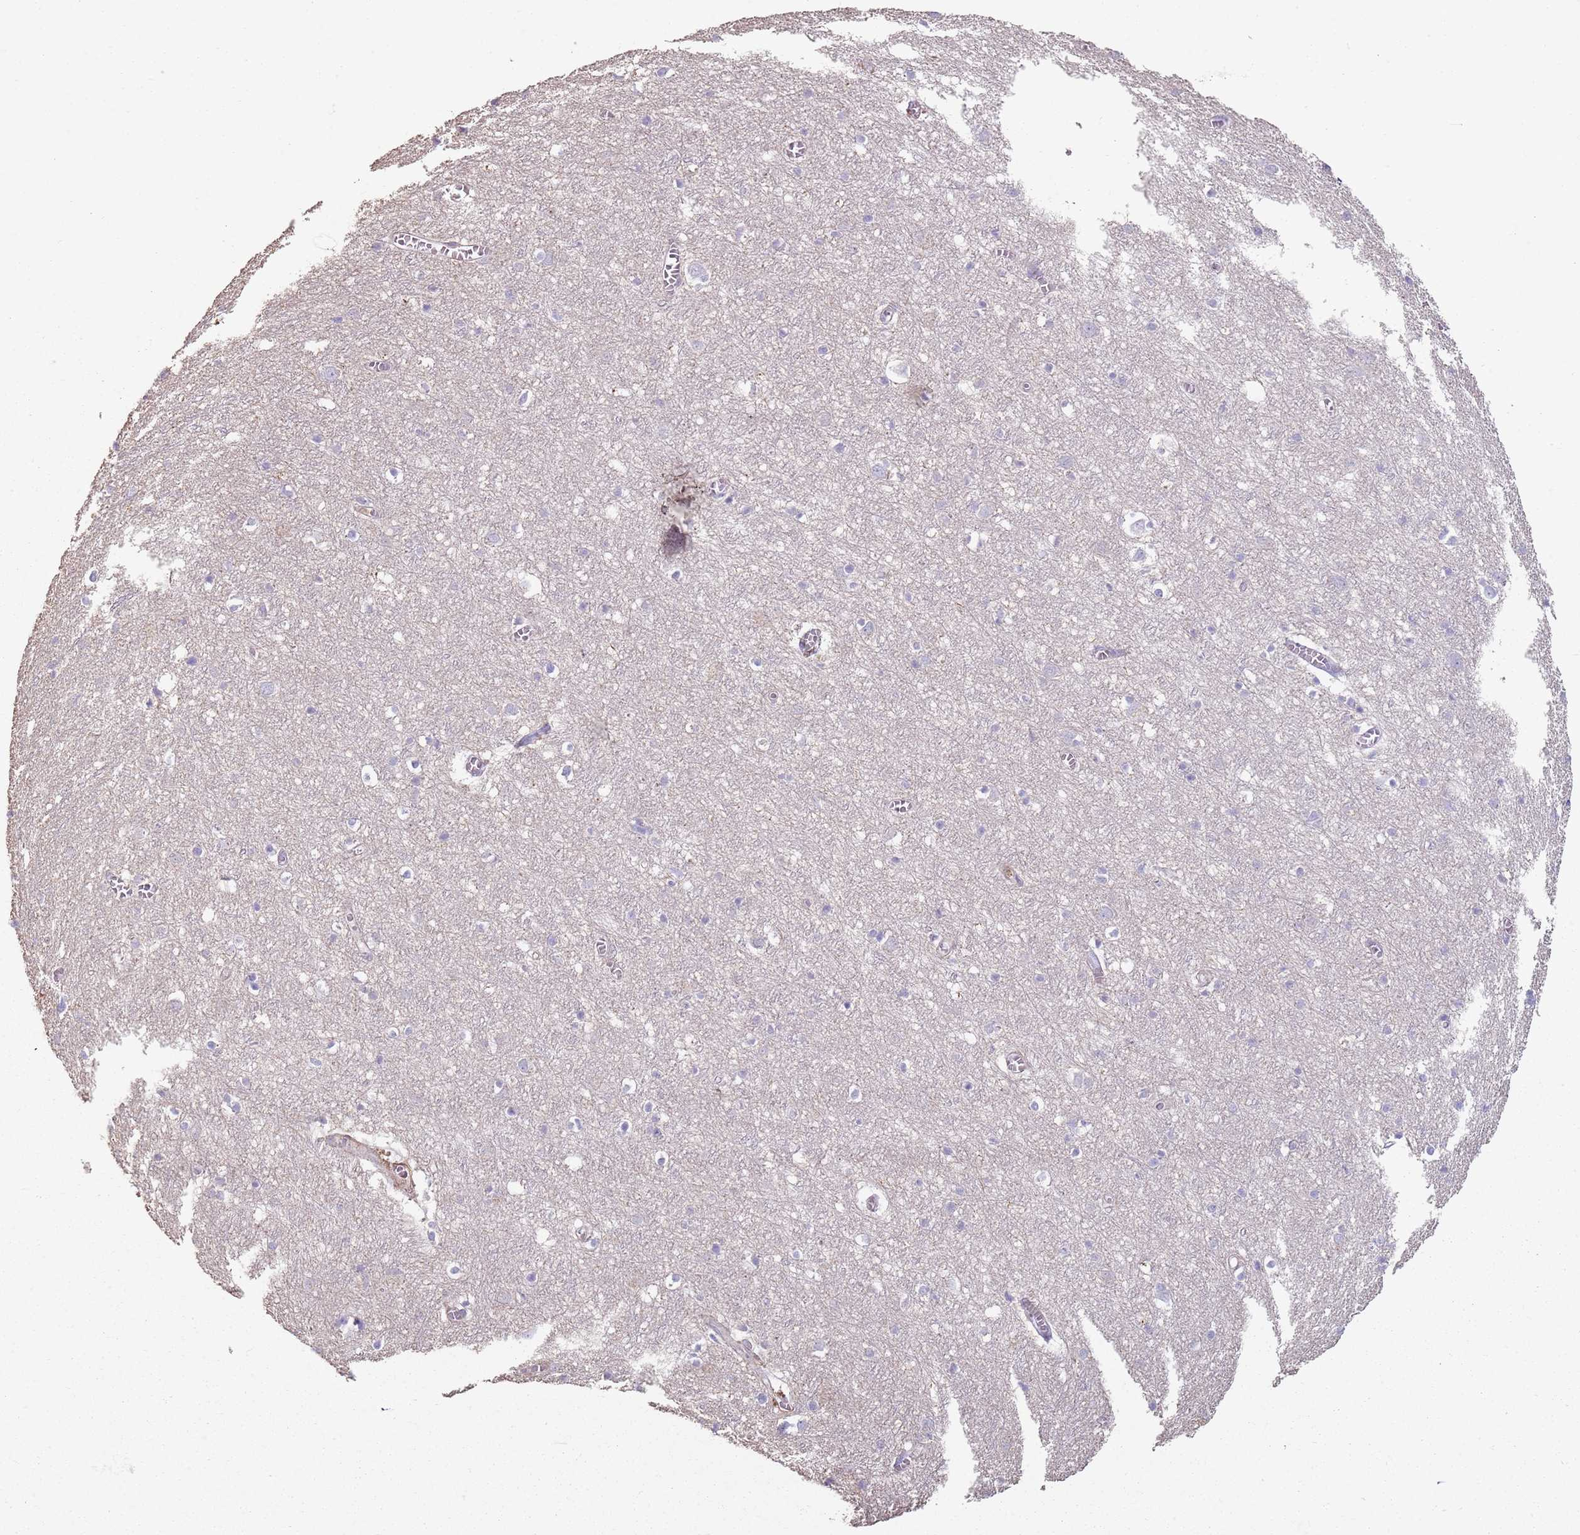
{"staining": {"intensity": "weak", "quantity": "25%-75%", "location": "cytoplasmic/membranous"}, "tissue": "cerebral cortex", "cell_type": "Endothelial cells", "image_type": "normal", "snomed": [{"axis": "morphology", "description": "Normal tissue, NOS"}, {"axis": "topography", "description": "Cerebral cortex"}], "caption": "A low amount of weak cytoplasmic/membranous positivity is seen in about 25%-75% of endothelial cells in benign cerebral cortex.", "gene": "PHLPP2", "patient": {"sex": "female", "age": 64}}